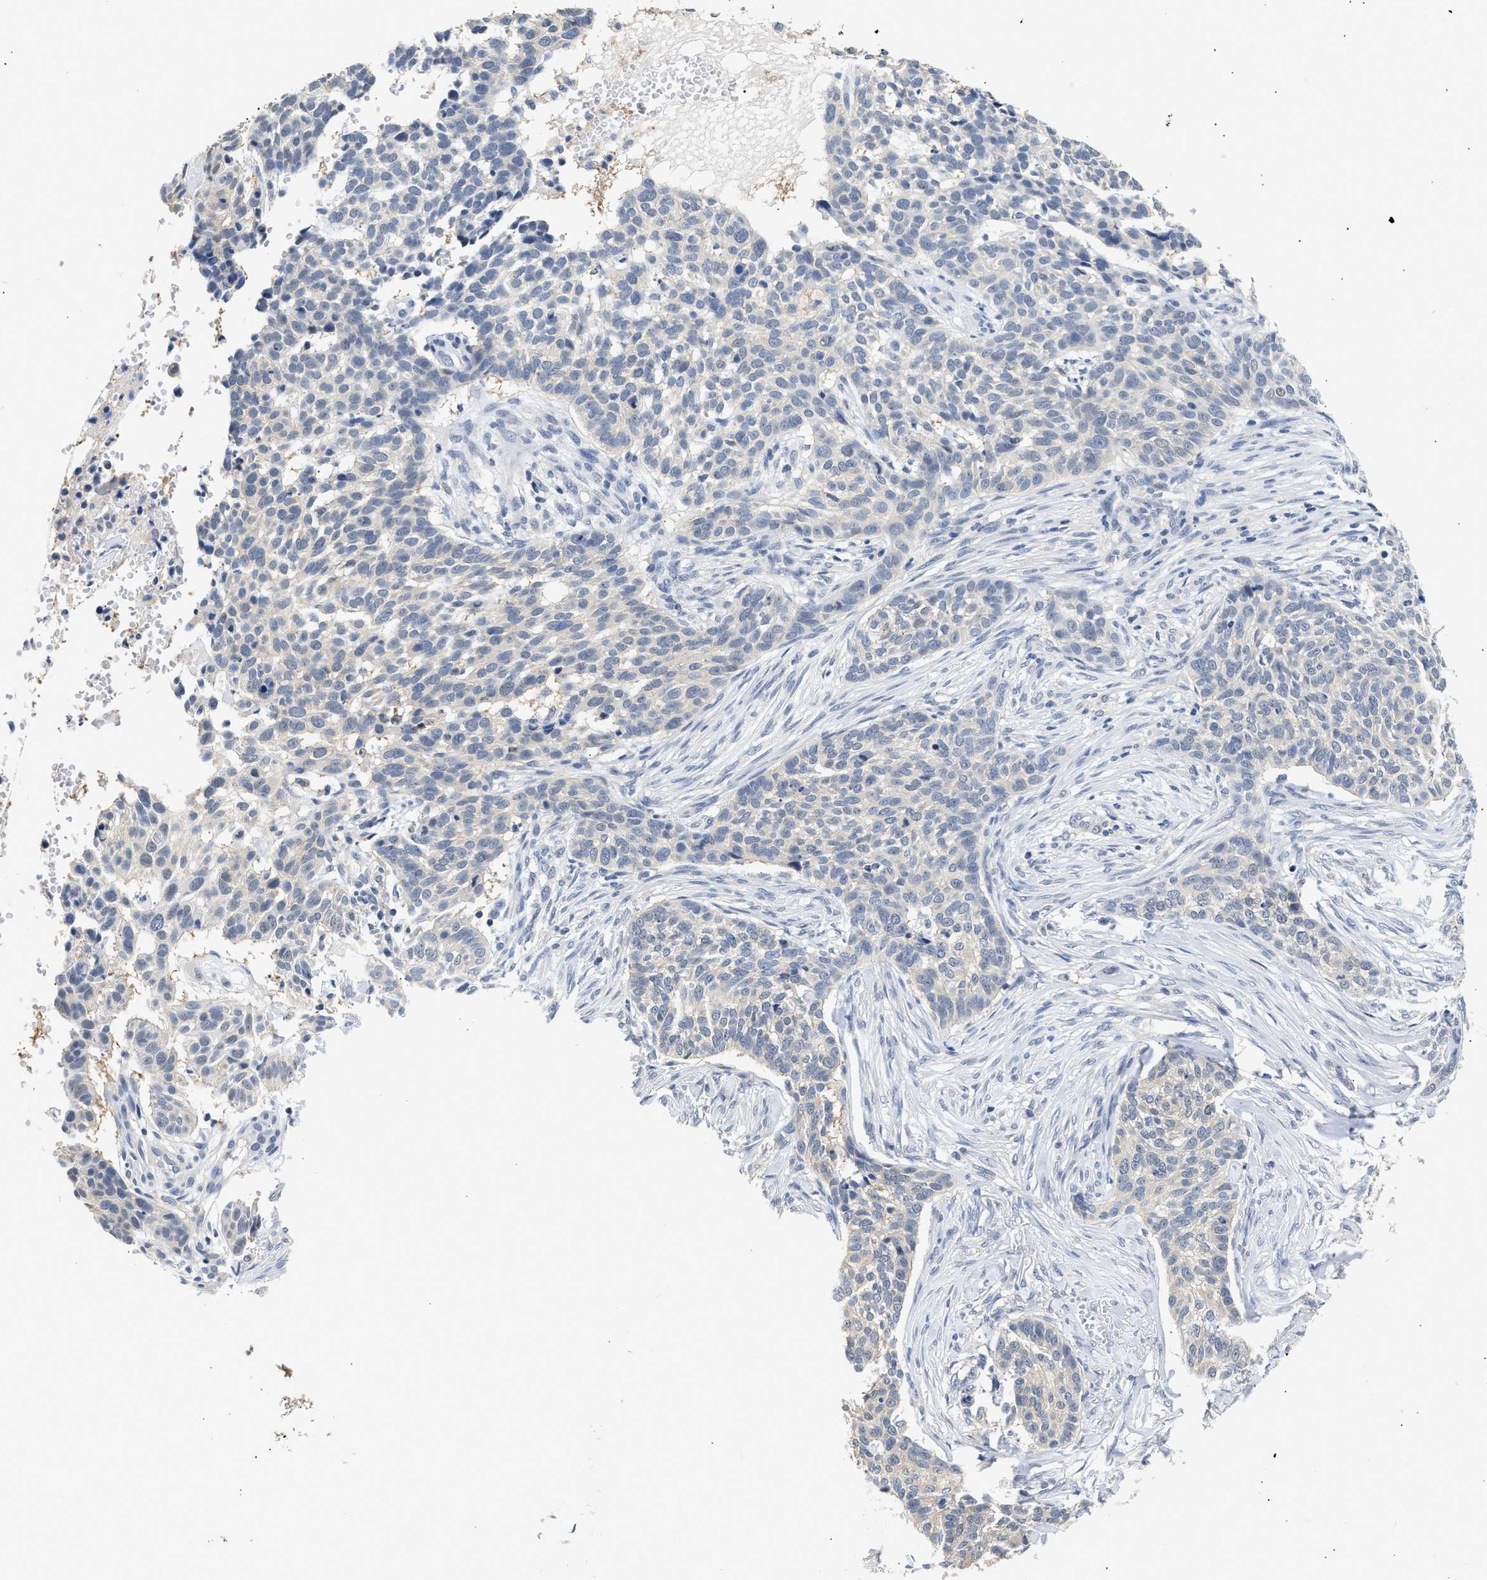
{"staining": {"intensity": "negative", "quantity": "none", "location": "none"}, "tissue": "skin cancer", "cell_type": "Tumor cells", "image_type": "cancer", "snomed": [{"axis": "morphology", "description": "Basal cell carcinoma"}, {"axis": "topography", "description": "Skin"}], "caption": "An image of human skin cancer (basal cell carcinoma) is negative for staining in tumor cells.", "gene": "PPM1L", "patient": {"sex": "male", "age": 85}}